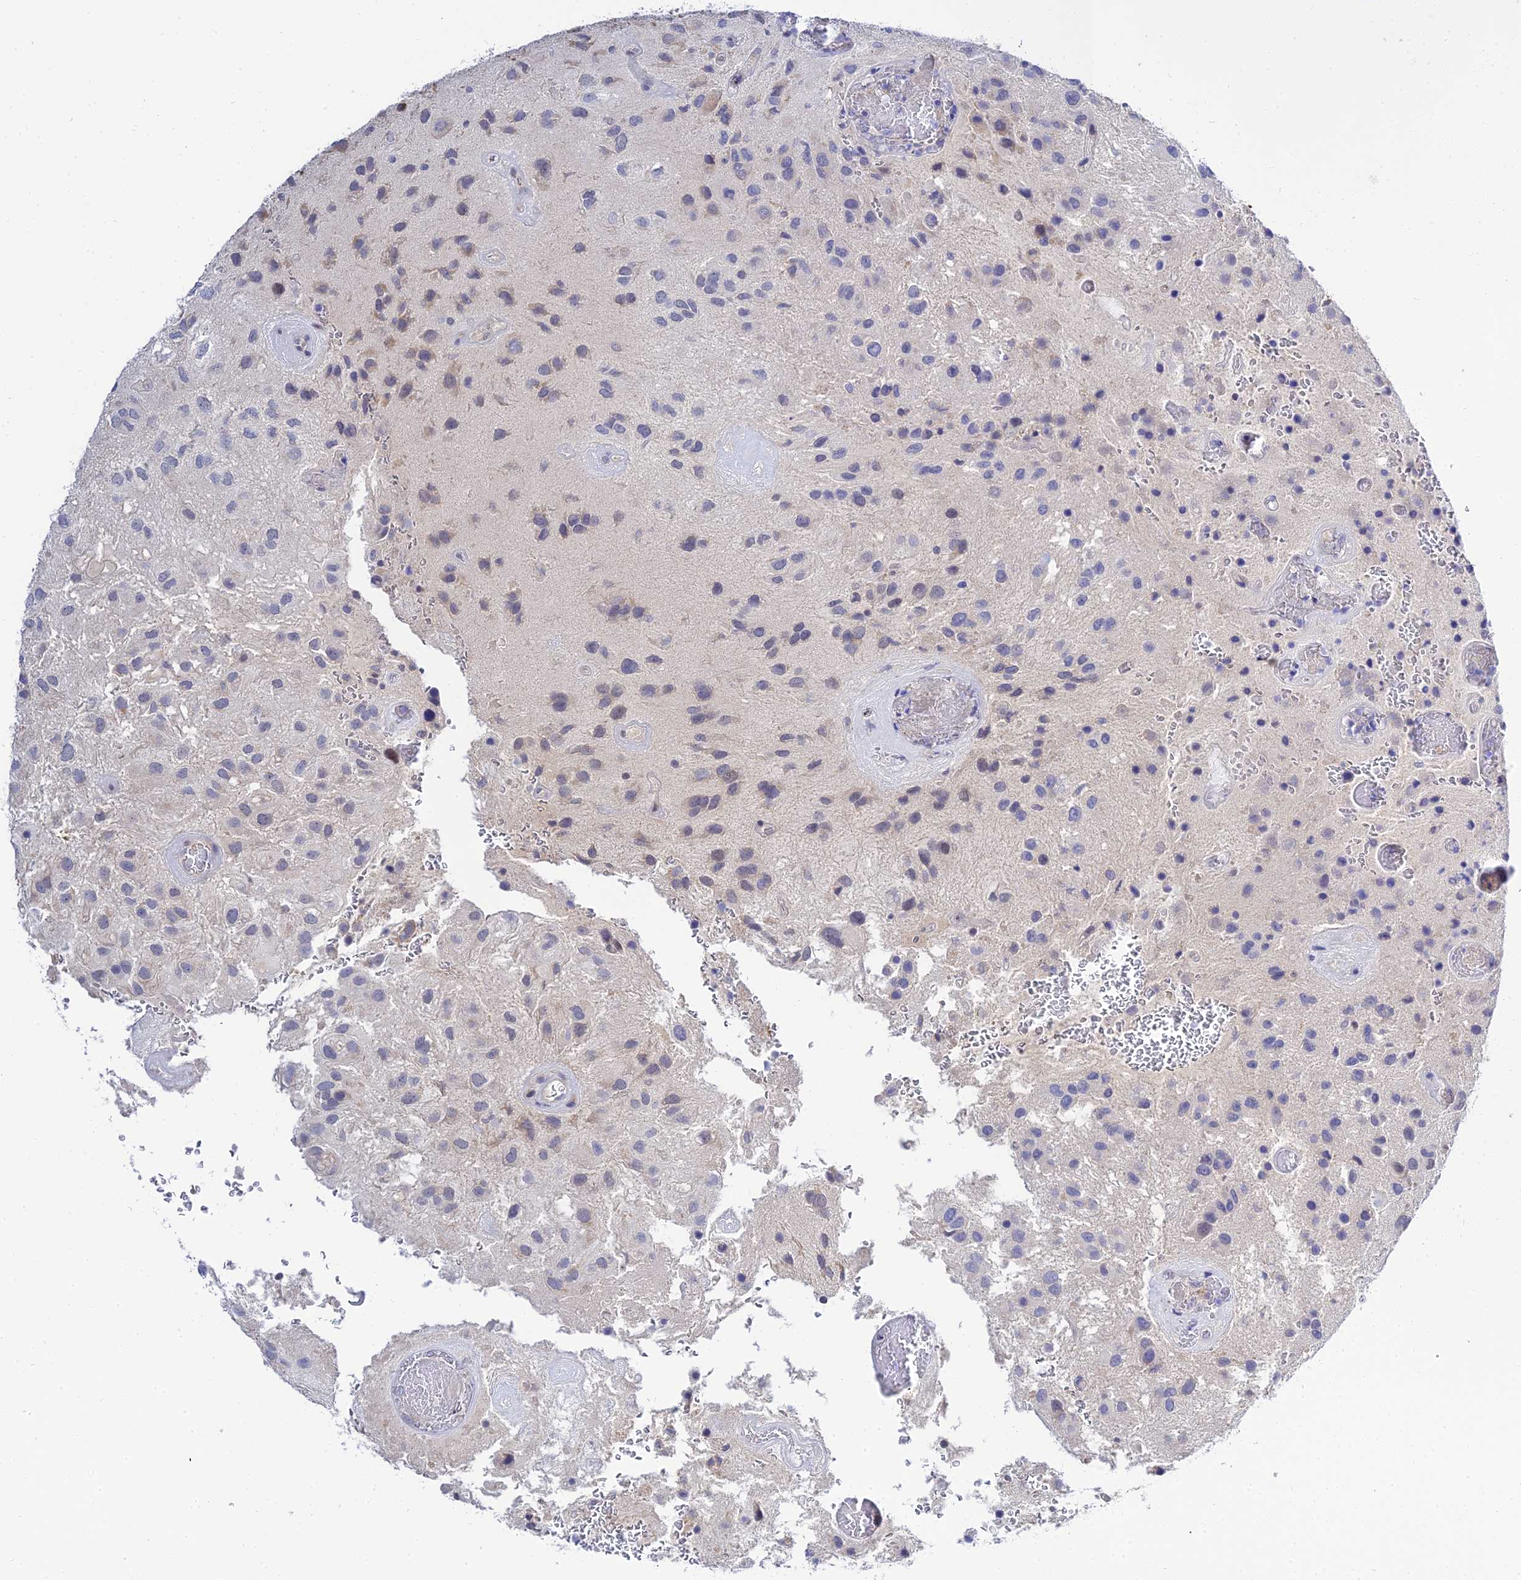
{"staining": {"intensity": "negative", "quantity": "none", "location": "none"}, "tissue": "glioma", "cell_type": "Tumor cells", "image_type": "cancer", "snomed": [{"axis": "morphology", "description": "Glioma, malignant, Low grade"}, {"axis": "topography", "description": "Brain"}], "caption": "A high-resolution photomicrograph shows immunohistochemistry (IHC) staining of malignant low-grade glioma, which exhibits no significant staining in tumor cells.", "gene": "ZXDA", "patient": {"sex": "male", "age": 66}}